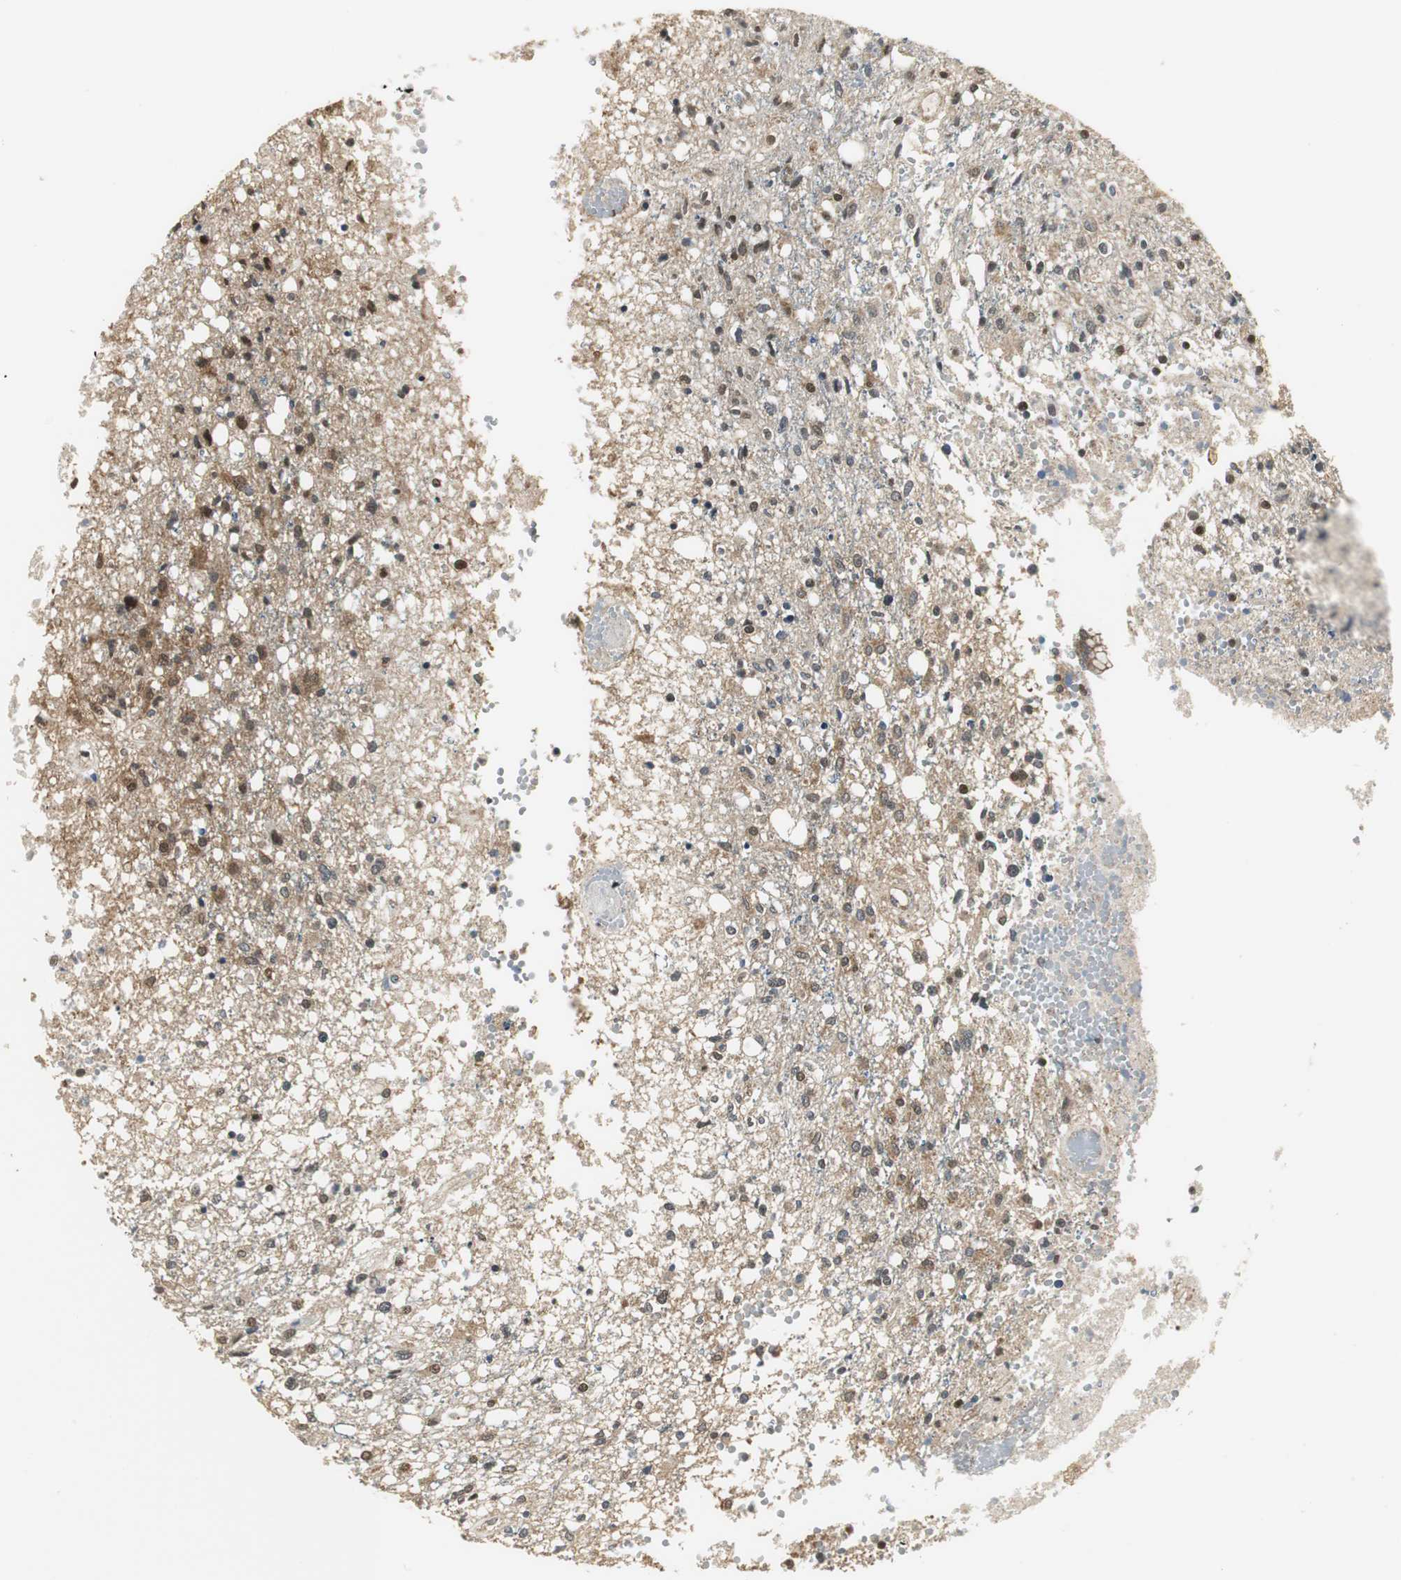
{"staining": {"intensity": "moderate", "quantity": ">75%", "location": "cytoplasmic/membranous"}, "tissue": "glioma", "cell_type": "Tumor cells", "image_type": "cancer", "snomed": [{"axis": "morphology", "description": "Glioma, malignant, High grade"}, {"axis": "topography", "description": "Cerebral cortex"}], "caption": "Moderate cytoplasmic/membranous protein staining is present in about >75% of tumor cells in glioma.", "gene": "CCT5", "patient": {"sex": "male", "age": 76}}